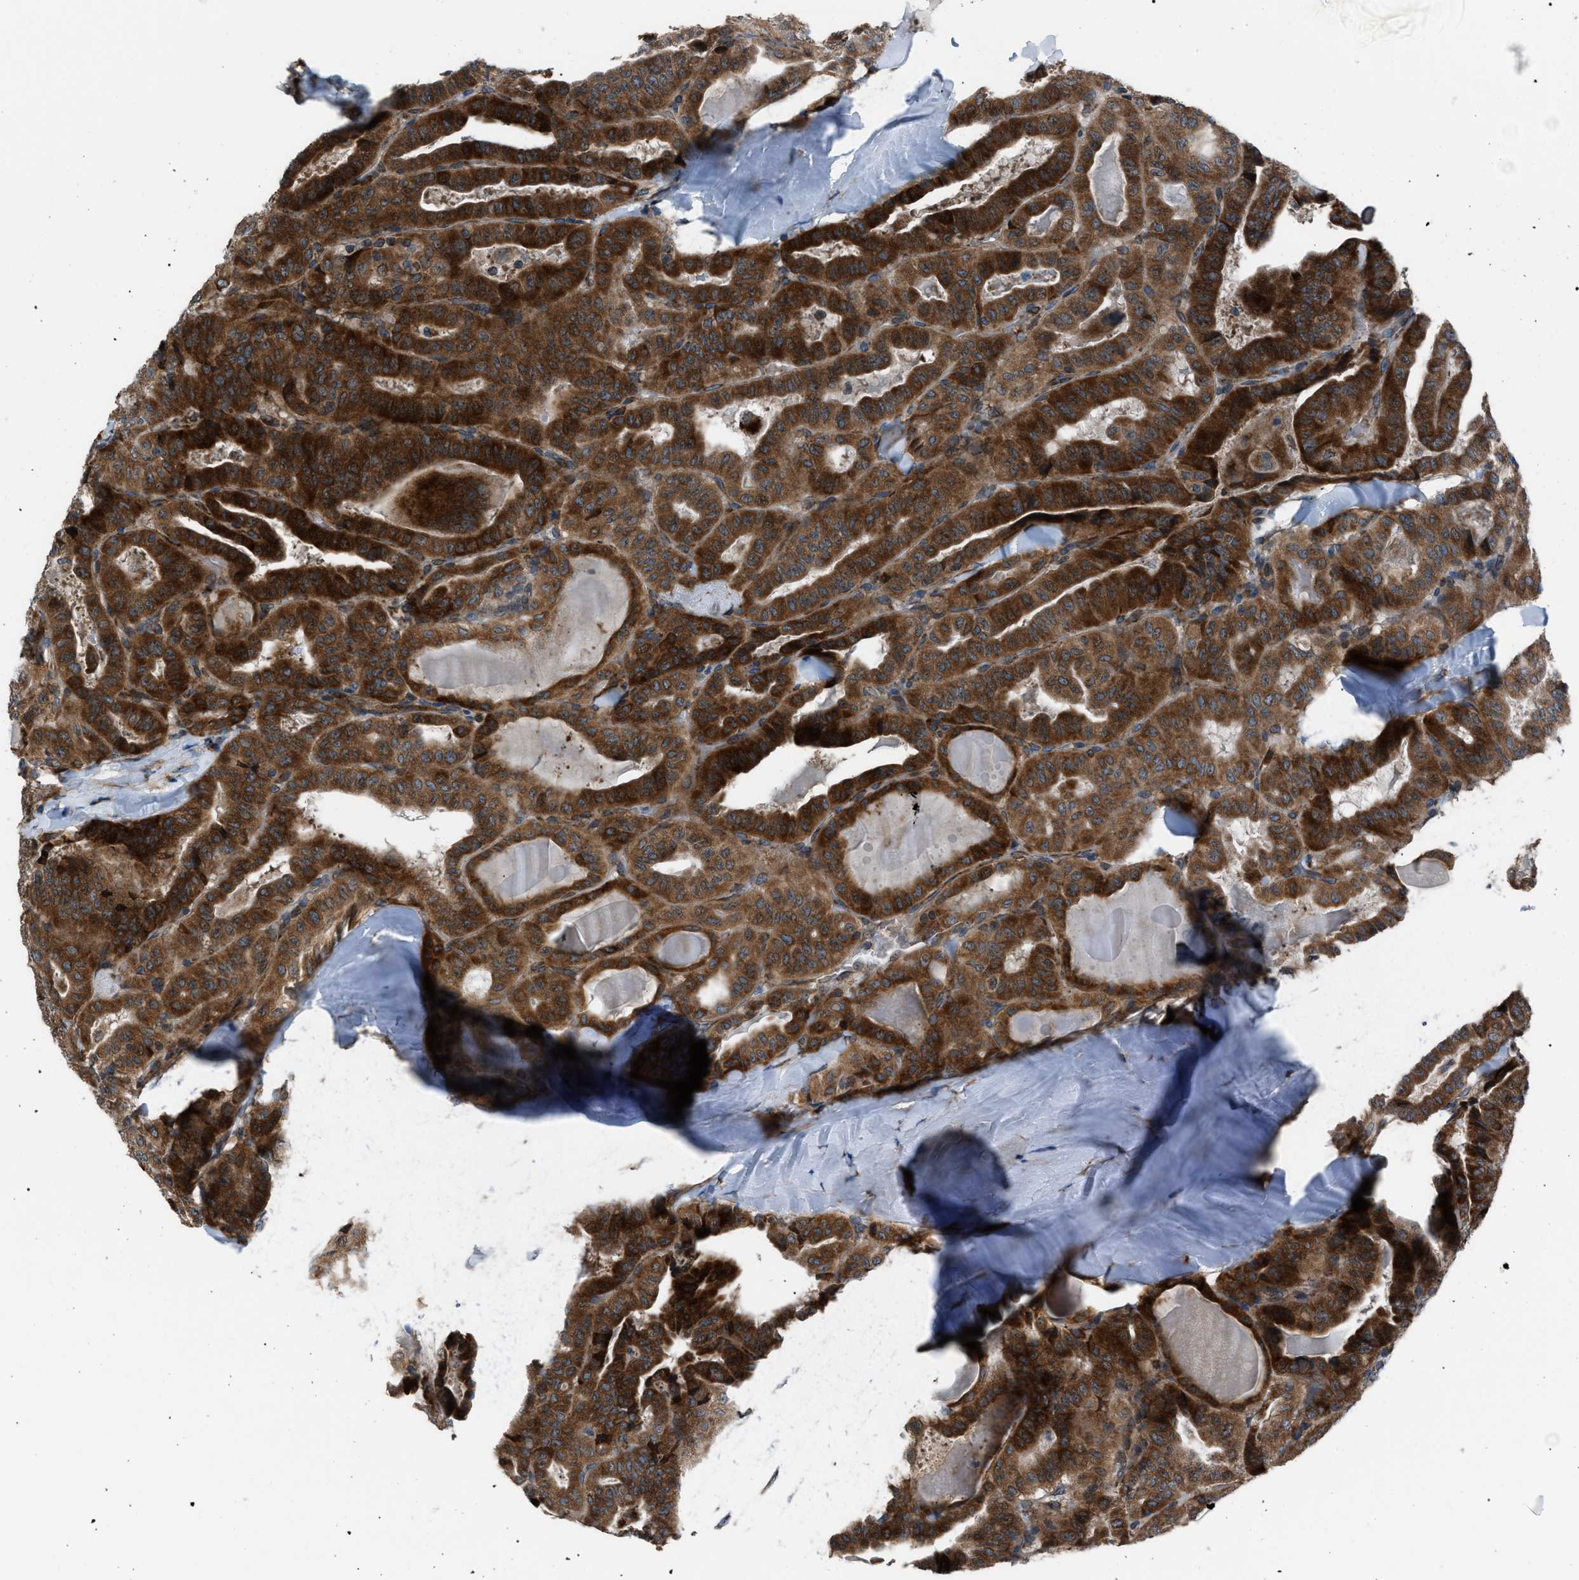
{"staining": {"intensity": "strong", "quantity": ">75%", "location": "cytoplasmic/membranous"}, "tissue": "thyroid cancer", "cell_type": "Tumor cells", "image_type": "cancer", "snomed": [{"axis": "morphology", "description": "Papillary adenocarcinoma, NOS"}, {"axis": "topography", "description": "Thyroid gland"}], "caption": "Thyroid cancer stained with DAB (3,3'-diaminobenzidine) immunohistochemistry (IHC) exhibits high levels of strong cytoplasmic/membranous staining in about >75% of tumor cells.", "gene": "AGO2", "patient": {"sex": "male", "age": 77}}